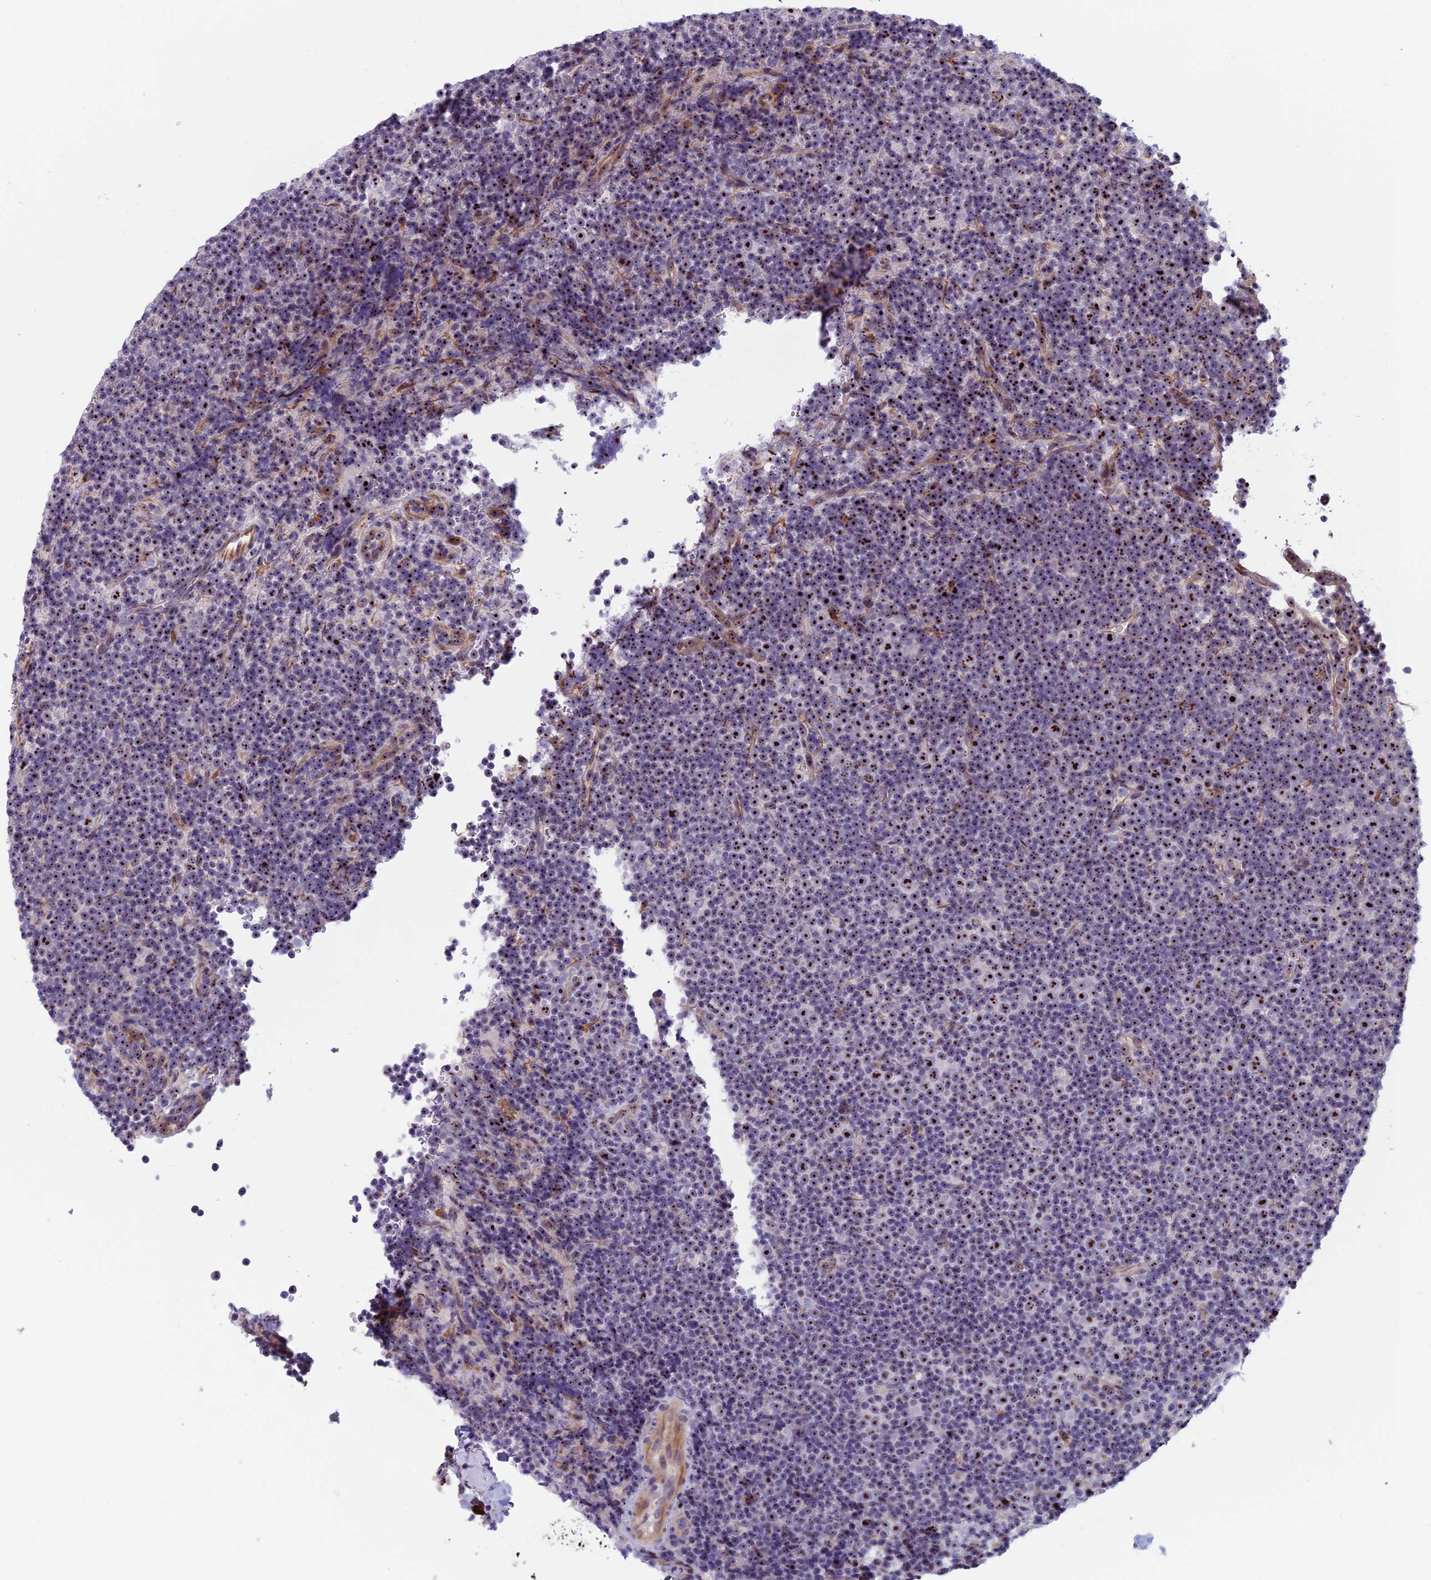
{"staining": {"intensity": "strong", "quantity": "25%-75%", "location": "nuclear"}, "tissue": "lymphoma", "cell_type": "Tumor cells", "image_type": "cancer", "snomed": [{"axis": "morphology", "description": "Malignant lymphoma, non-Hodgkin's type, Low grade"}, {"axis": "topography", "description": "Lymph node"}], "caption": "Malignant lymphoma, non-Hodgkin's type (low-grade) tissue reveals strong nuclear positivity in about 25%-75% of tumor cells", "gene": "NOC2L", "patient": {"sex": "female", "age": 67}}